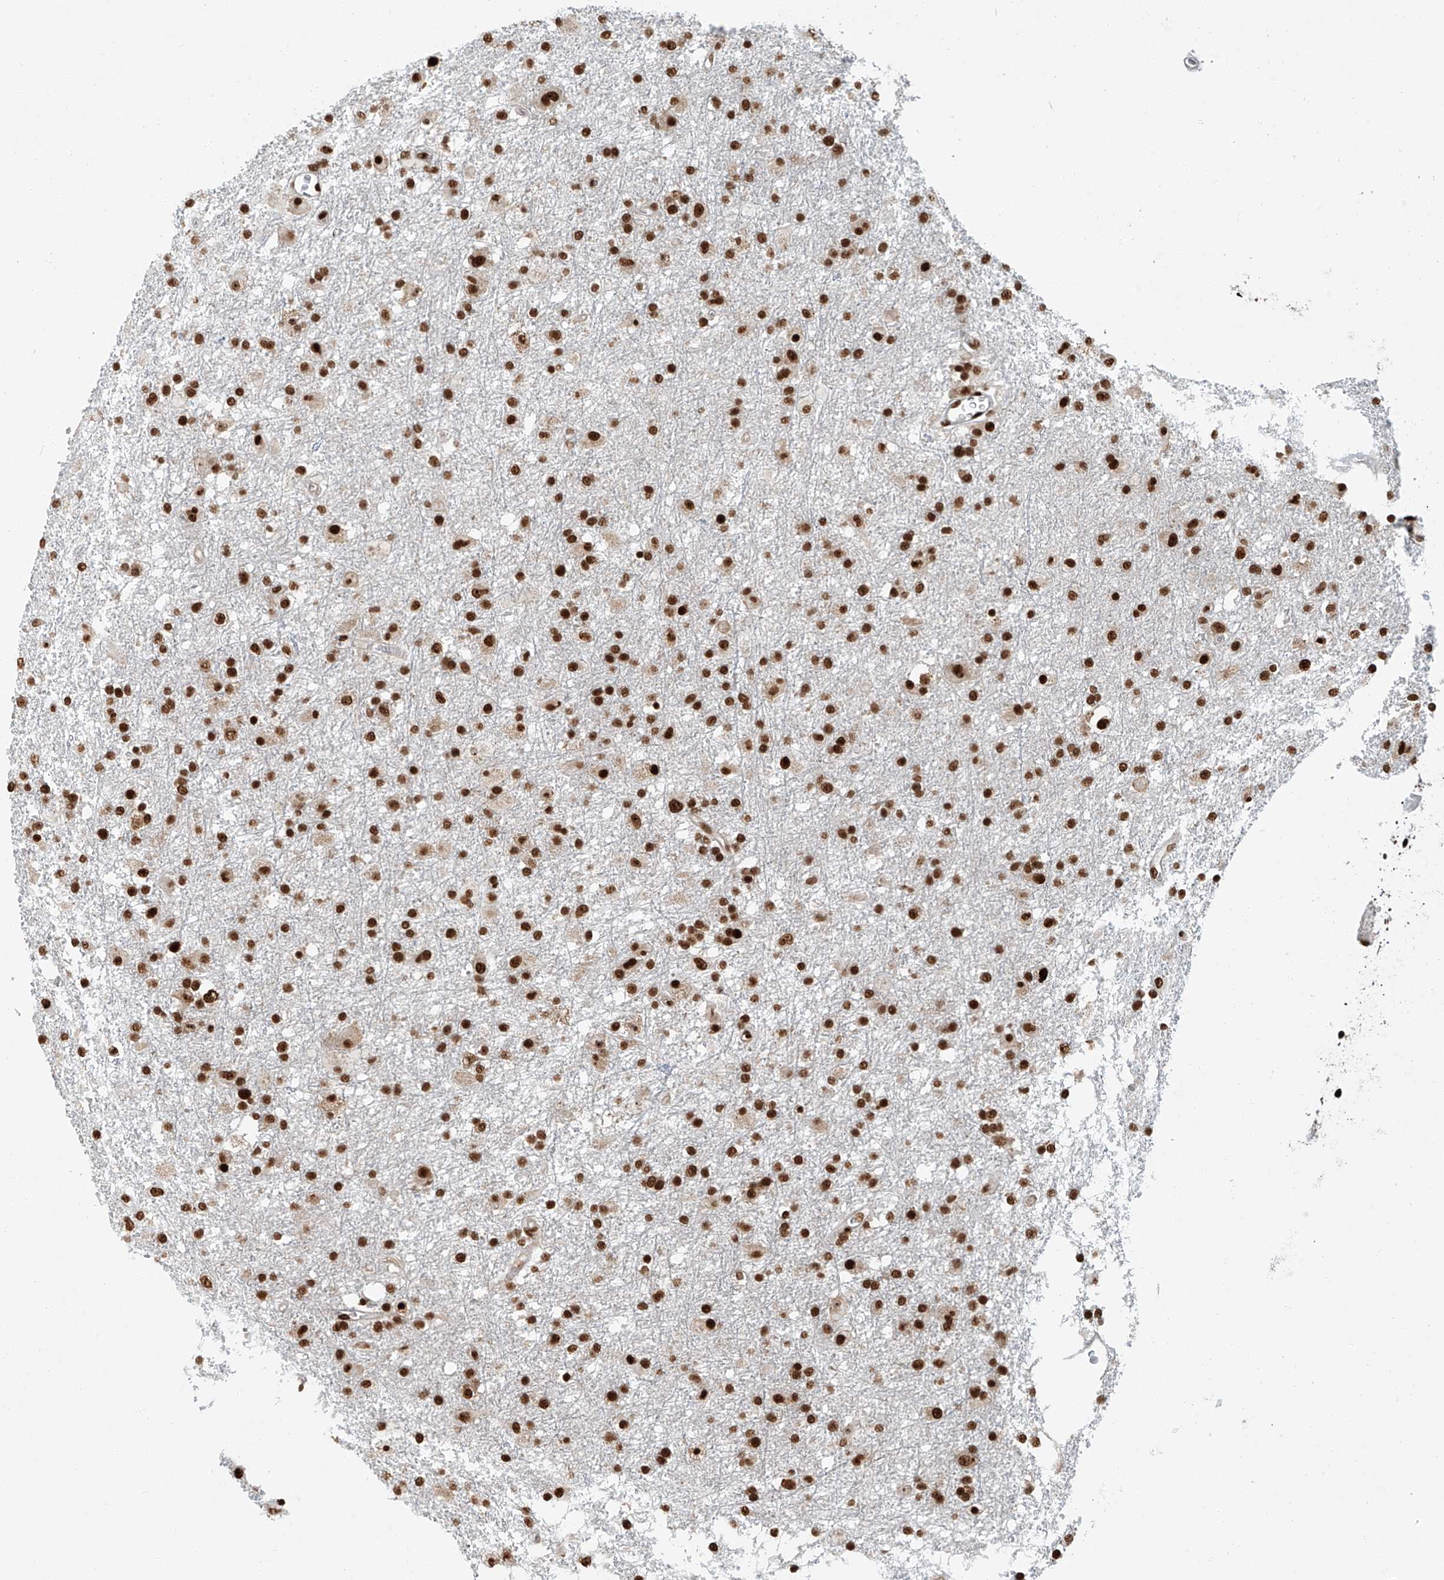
{"staining": {"intensity": "strong", "quantity": ">75%", "location": "nuclear"}, "tissue": "glioma", "cell_type": "Tumor cells", "image_type": "cancer", "snomed": [{"axis": "morphology", "description": "Glioma, malignant, Low grade"}, {"axis": "topography", "description": "Brain"}], "caption": "The image demonstrates staining of malignant glioma (low-grade), revealing strong nuclear protein expression (brown color) within tumor cells.", "gene": "FAM193B", "patient": {"sex": "male", "age": 65}}